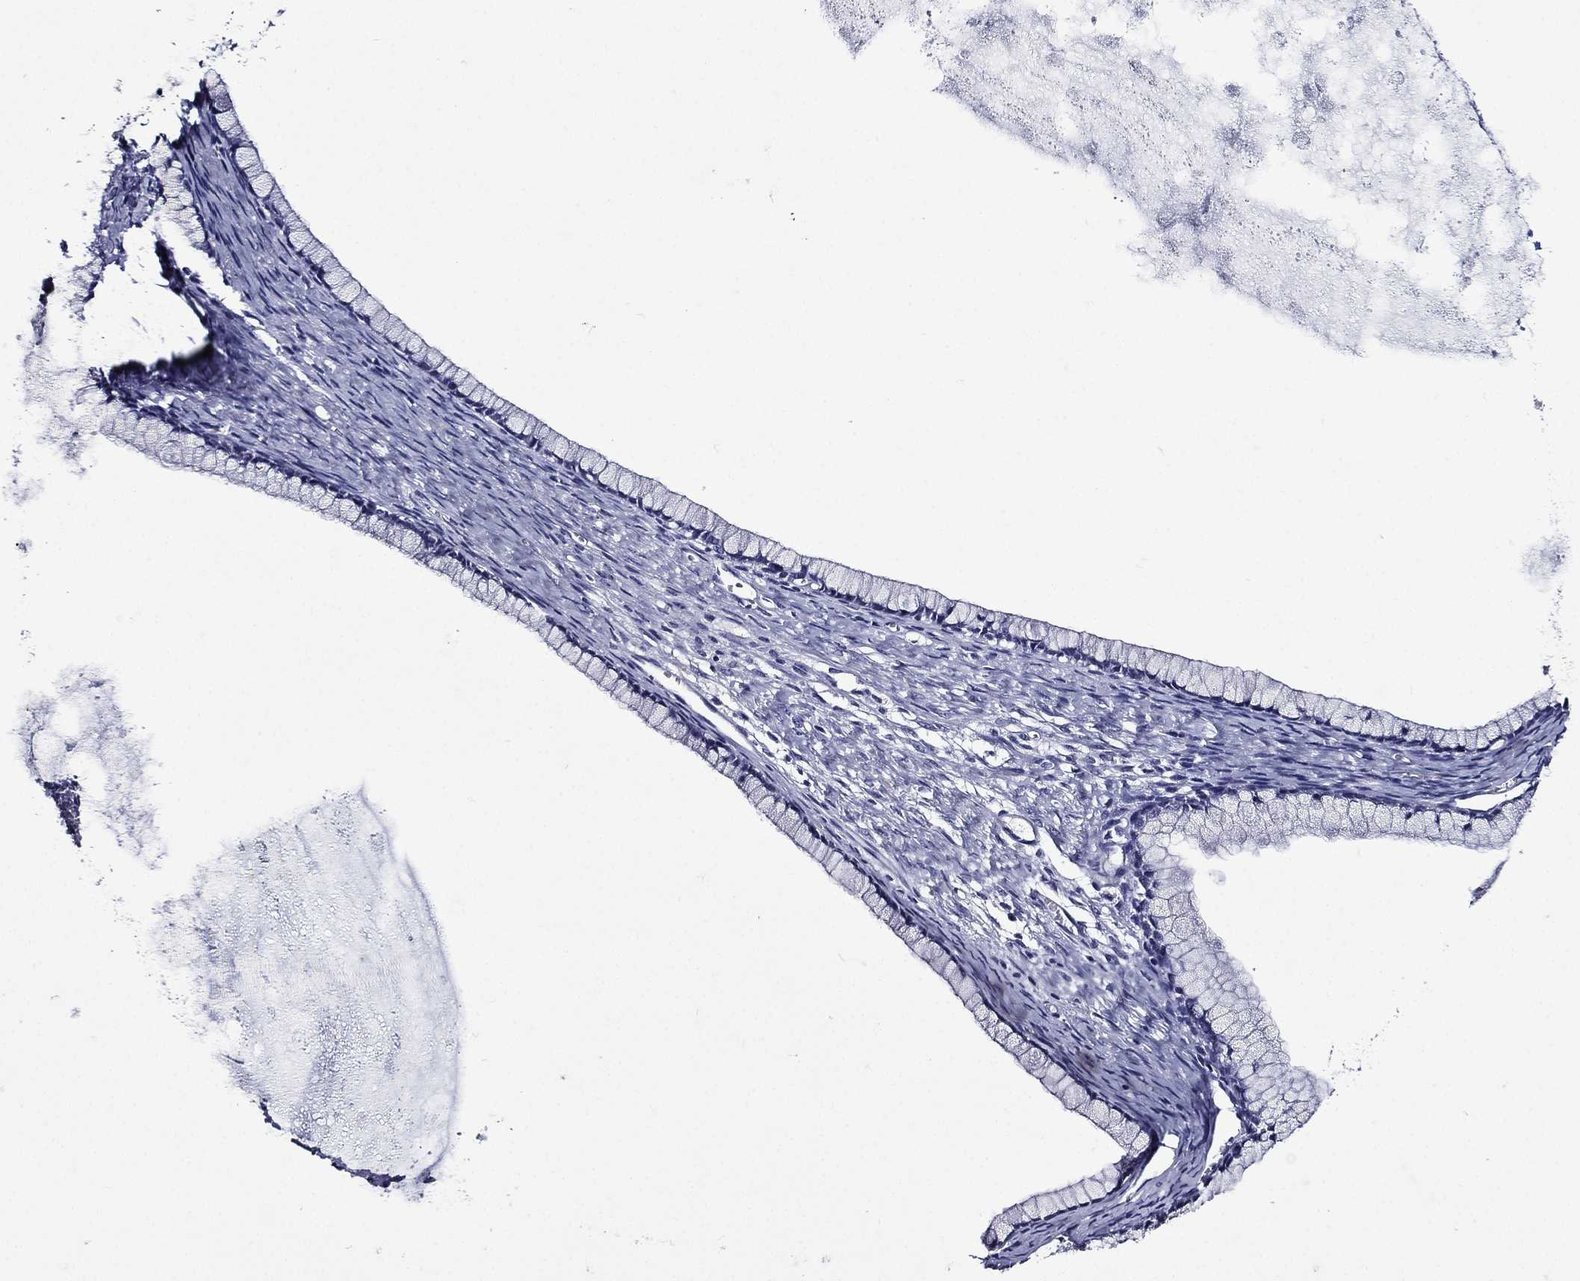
{"staining": {"intensity": "negative", "quantity": "none", "location": "none"}, "tissue": "ovarian cancer", "cell_type": "Tumor cells", "image_type": "cancer", "snomed": [{"axis": "morphology", "description": "Cystadenocarcinoma, mucinous, NOS"}, {"axis": "topography", "description": "Ovary"}], "caption": "High magnification brightfield microscopy of mucinous cystadenocarcinoma (ovarian) stained with DAB (brown) and counterstained with hematoxylin (blue): tumor cells show no significant positivity. (DAB (3,3'-diaminobenzidine) immunohistochemistry visualized using brightfield microscopy, high magnification).", "gene": "TGM1", "patient": {"sex": "female", "age": 41}}